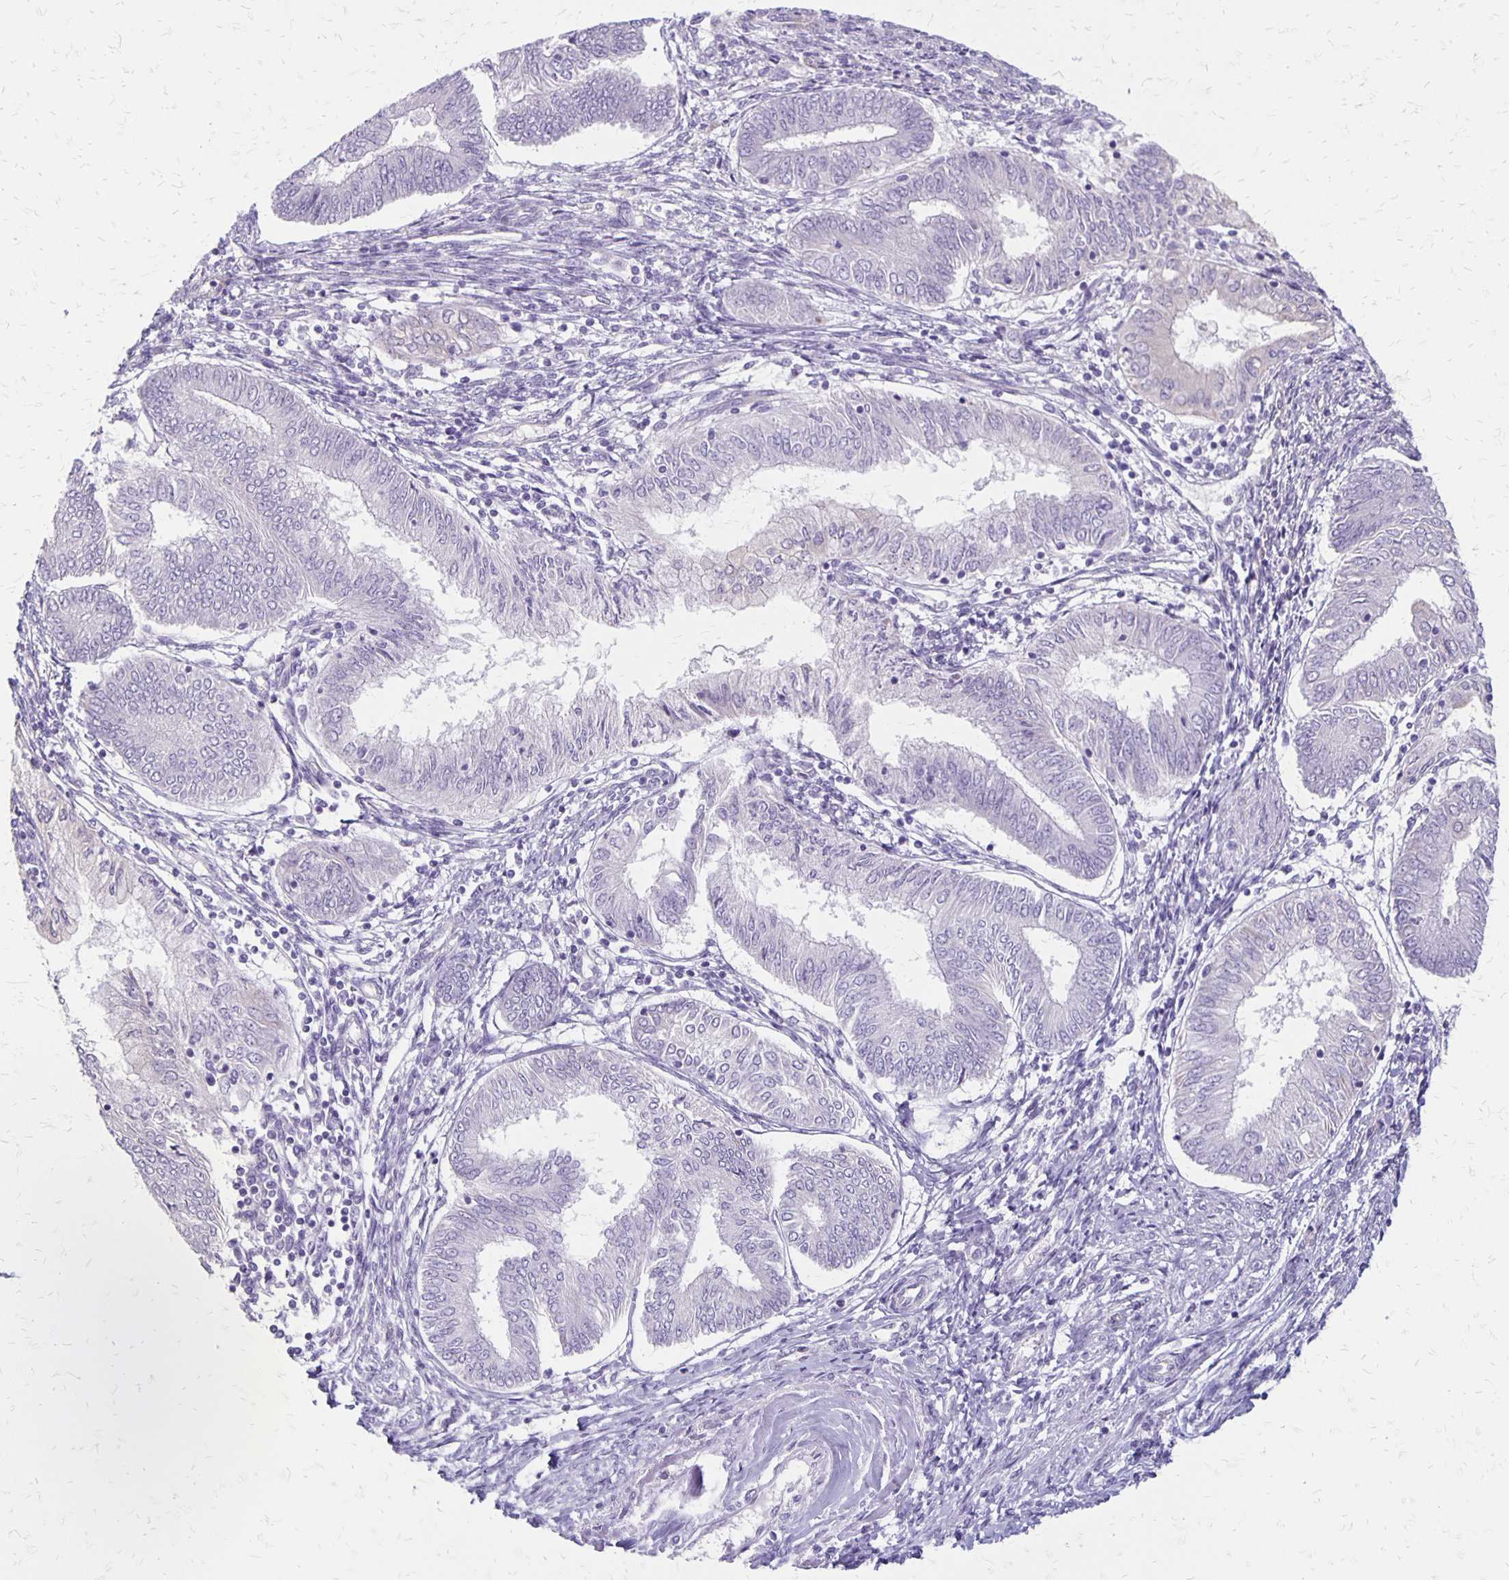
{"staining": {"intensity": "negative", "quantity": "none", "location": "none"}, "tissue": "endometrial cancer", "cell_type": "Tumor cells", "image_type": "cancer", "snomed": [{"axis": "morphology", "description": "Adenocarcinoma, NOS"}, {"axis": "topography", "description": "Endometrium"}], "caption": "DAB (3,3'-diaminobenzidine) immunohistochemical staining of human adenocarcinoma (endometrial) reveals no significant staining in tumor cells.", "gene": "HOMER1", "patient": {"sex": "female", "age": 68}}